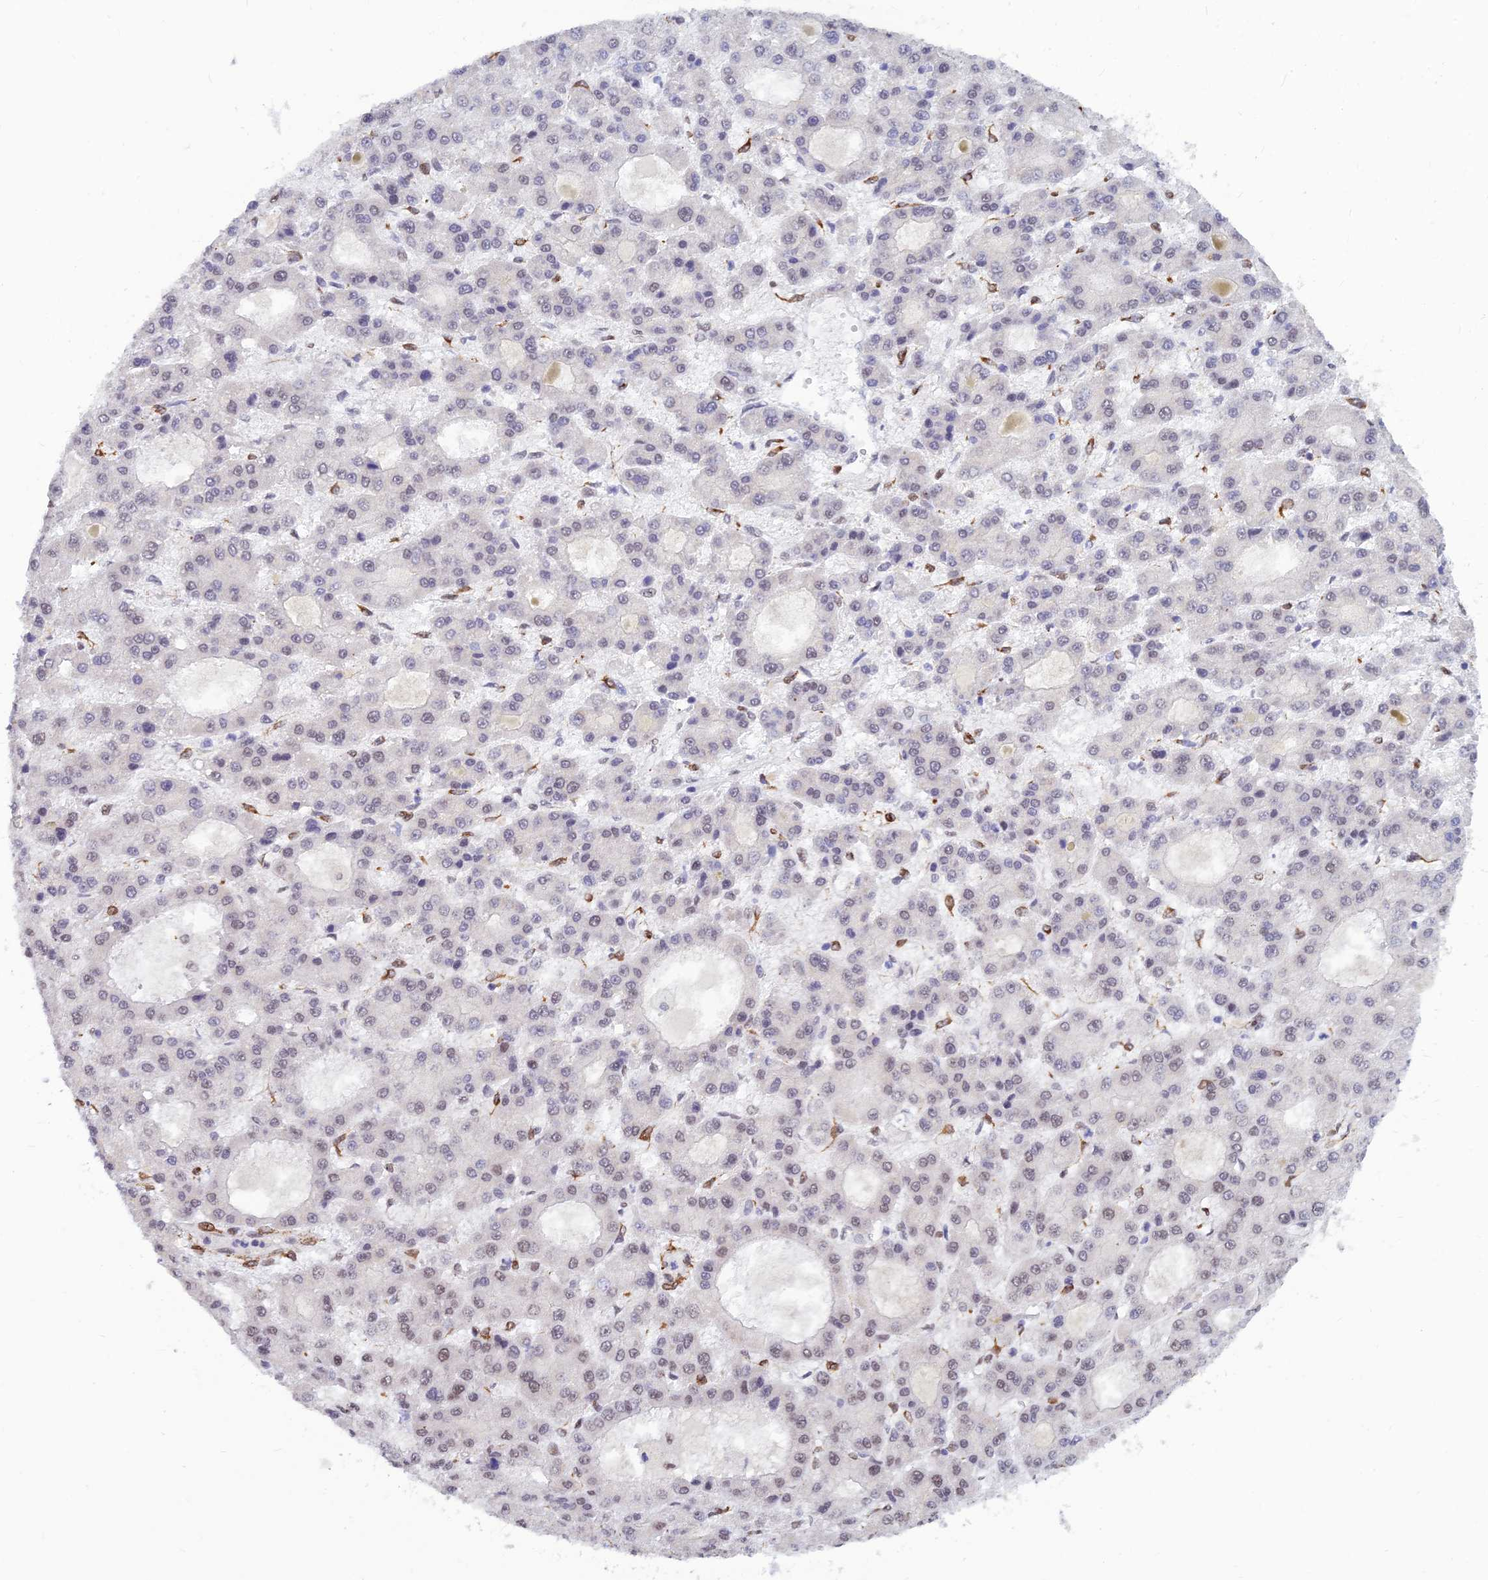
{"staining": {"intensity": "weak", "quantity": "<25%", "location": "nuclear"}, "tissue": "liver cancer", "cell_type": "Tumor cells", "image_type": "cancer", "snomed": [{"axis": "morphology", "description": "Carcinoma, Hepatocellular, NOS"}, {"axis": "topography", "description": "Liver"}], "caption": "Micrograph shows no significant protein staining in tumor cells of hepatocellular carcinoma (liver). The staining is performed using DAB (3,3'-diaminobenzidine) brown chromogen with nuclei counter-stained in using hematoxylin.", "gene": "CLK4", "patient": {"sex": "male", "age": 70}}